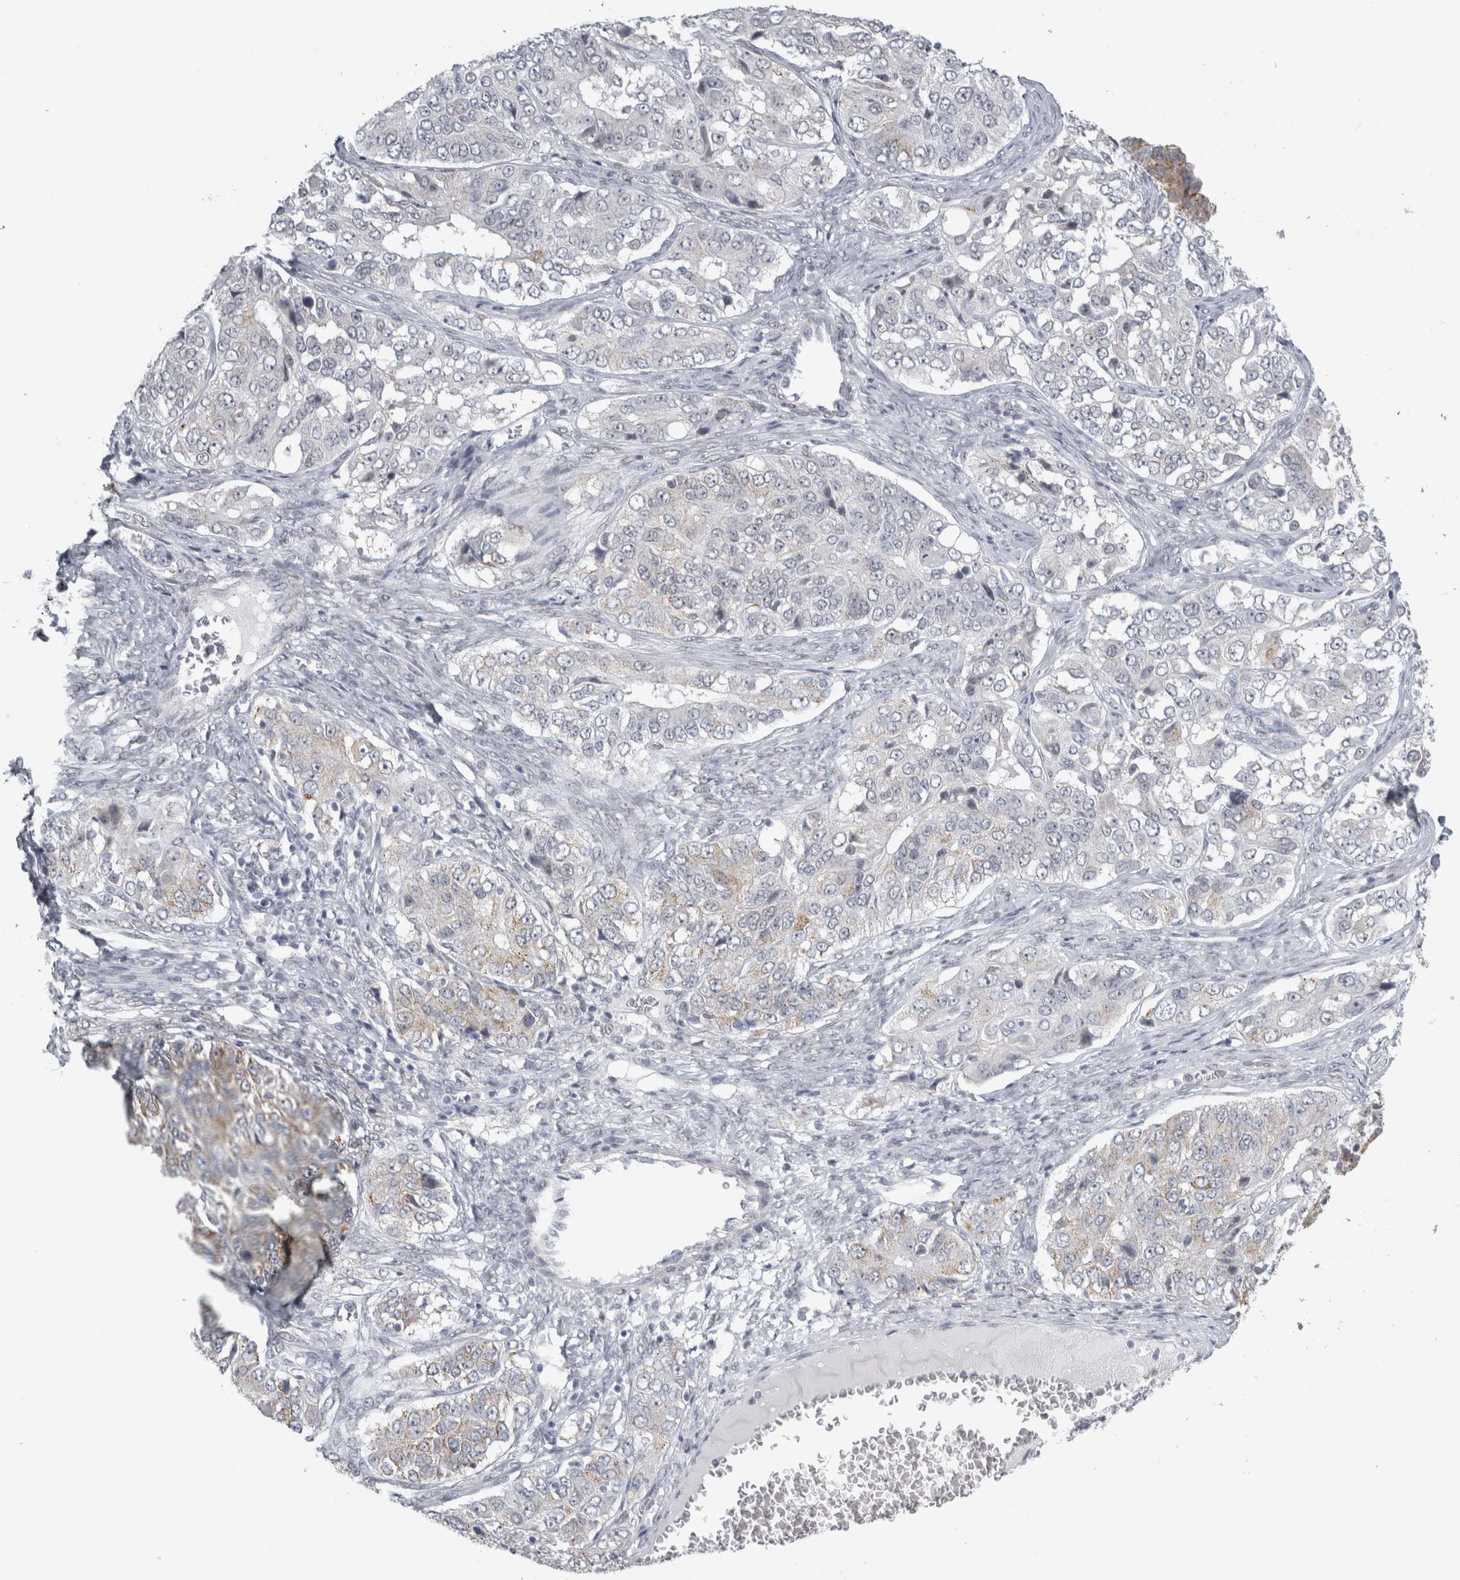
{"staining": {"intensity": "weak", "quantity": "<25%", "location": "cytoplasmic/membranous"}, "tissue": "ovarian cancer", "cell_type": "Tumor cells", "image_type": "cancer", "snomed": [{"axis": "morphology", "description": "Carcinoma, endometroid"}, {"axis": "topography", "description": "Ovary"}], "caption": "Immunohistochemistry micrograph of human ovarian cancer stained for a protein (brown), which demonstrates no staining in tumor cells. (DAB immunohistochemistry (IHC), high magnification).", "gene": "PLIN1", "patient": {"sex": "female", "age": 51}}